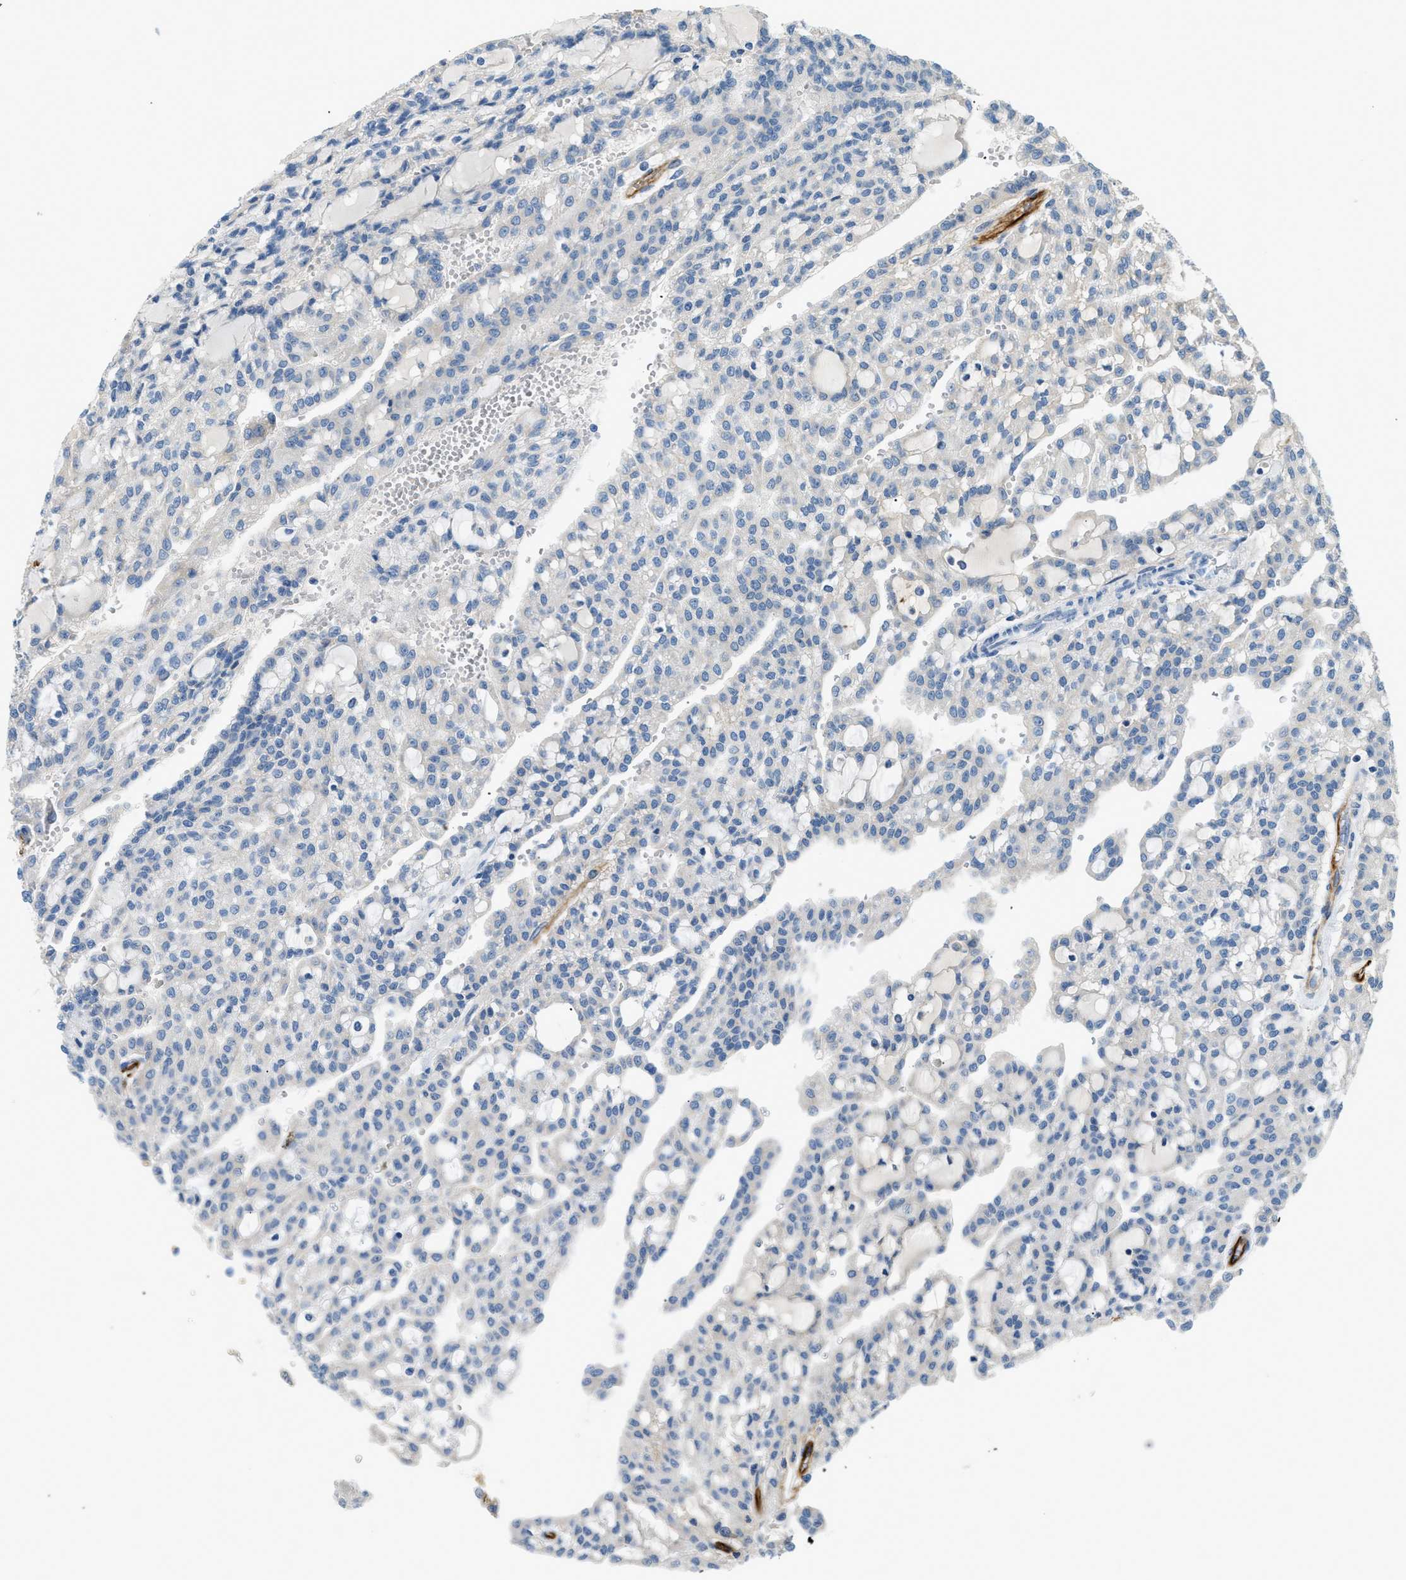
{"staining": {"intensity": "negative", "quantity": "none", "location": "none"}, "tissue": "renal cancer", "cell_type": "Tumor cells", "image_type": "cancer", "snomed": [{"axis": "morphology", "description": "Adenocarcinoma, NOS"}, {"axis": "topography", "description": "Kidney"}], "caption": "Photomicrograph shows no protein staining in tumor cells of adenocarcinoma (renal) tissue.", "gene": "COL15A1", "patient": {"sex": "male", "age": 63}}